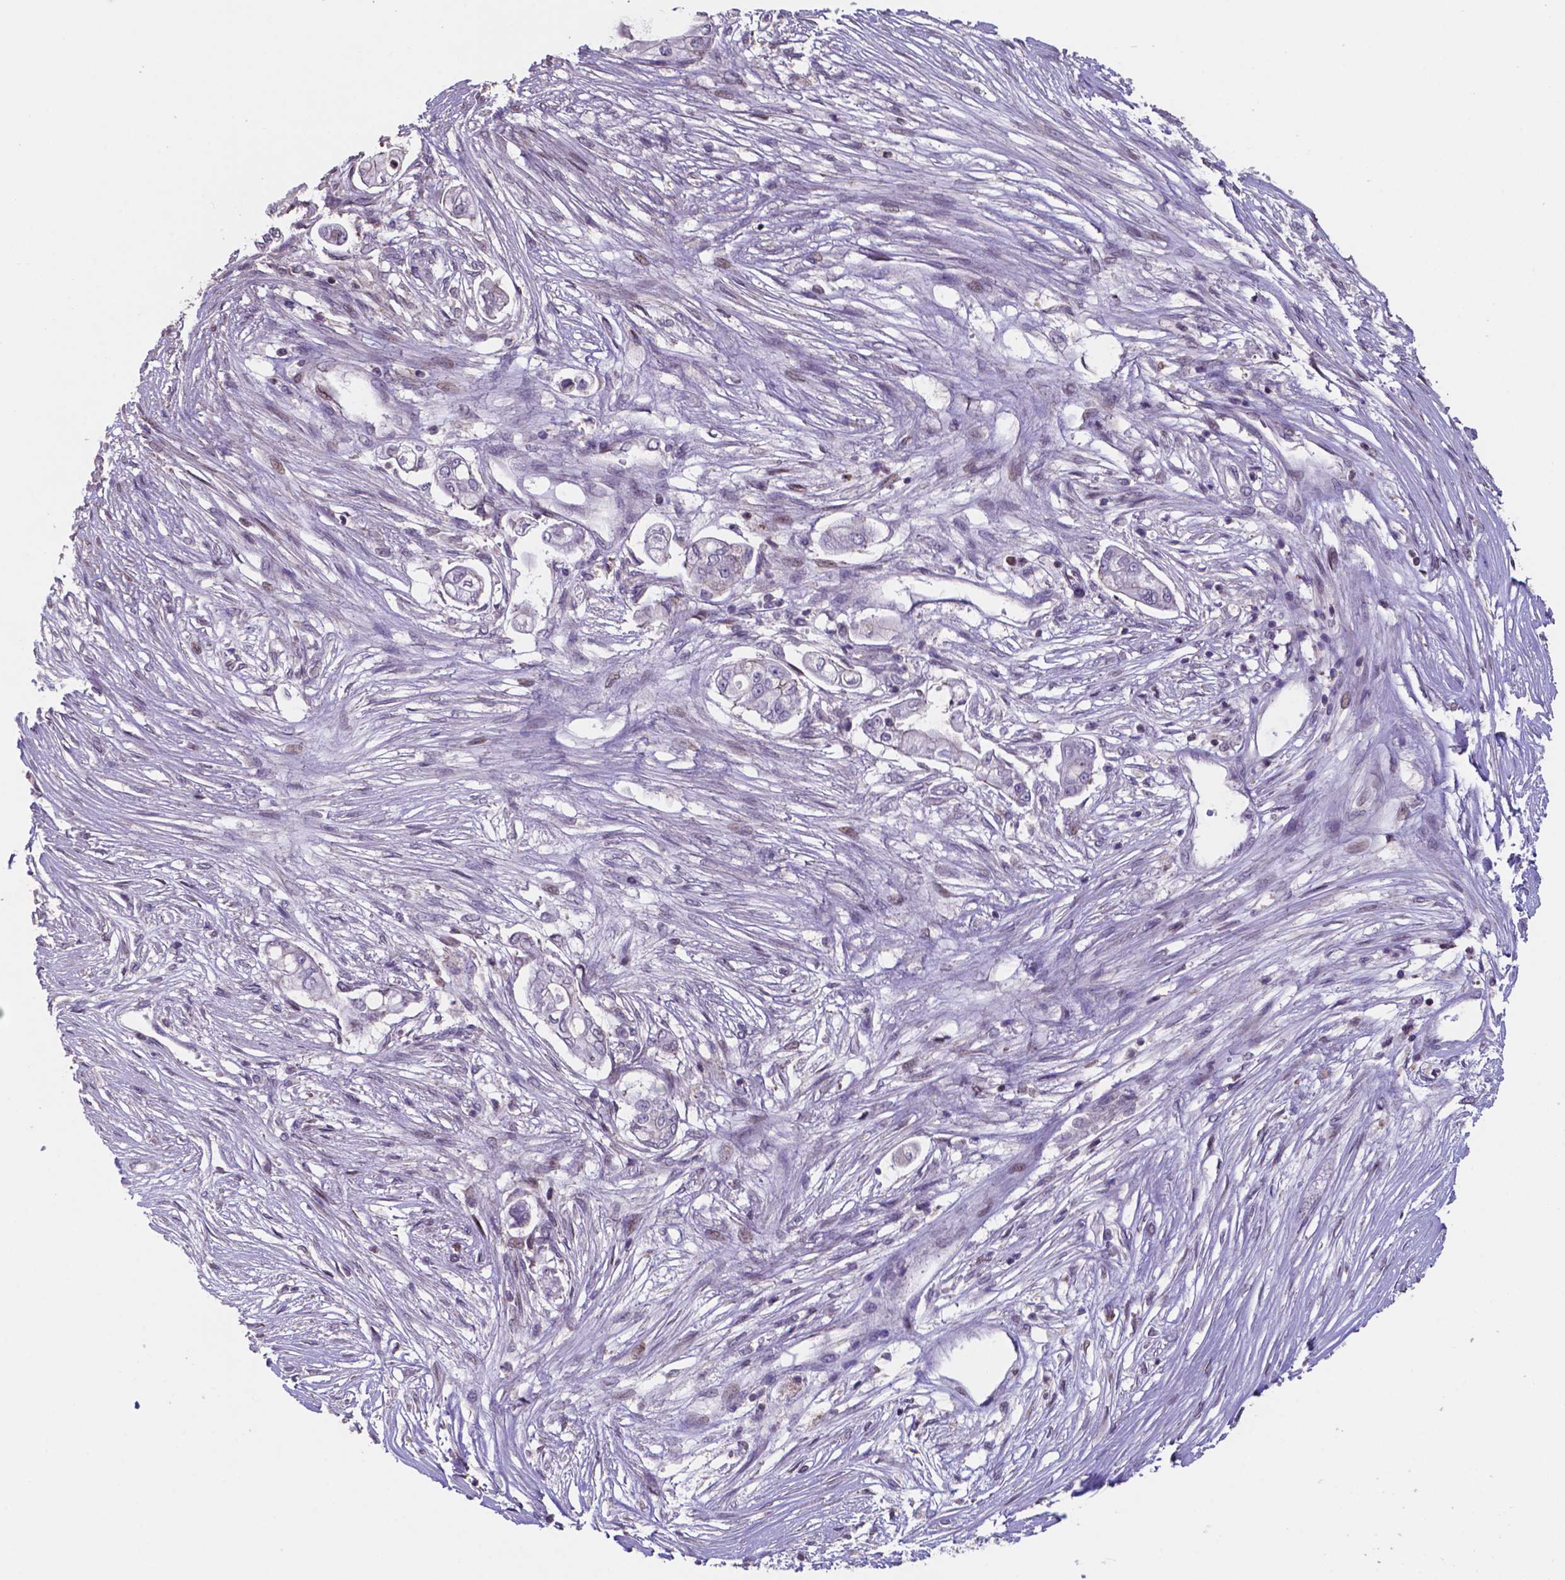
{"staining": {"intensity": "negative", "quantity": "none", "location": "none"}, "tissue": "pancreatic cancer", "cell_type": "Tumor cells", "image_type": "cancer", "snomed": [{"axis": "morphology", "description": "Adenocarcinoma, NOS"}, {"axis": "topography", "description": "Pancreas"}], "caption": "The micrograph displays no staining of tumor cells in pancreatic cancer (adenocarcinoma).", "gene": "MLC1", "patient": {"sex": "female", "age": 69}}